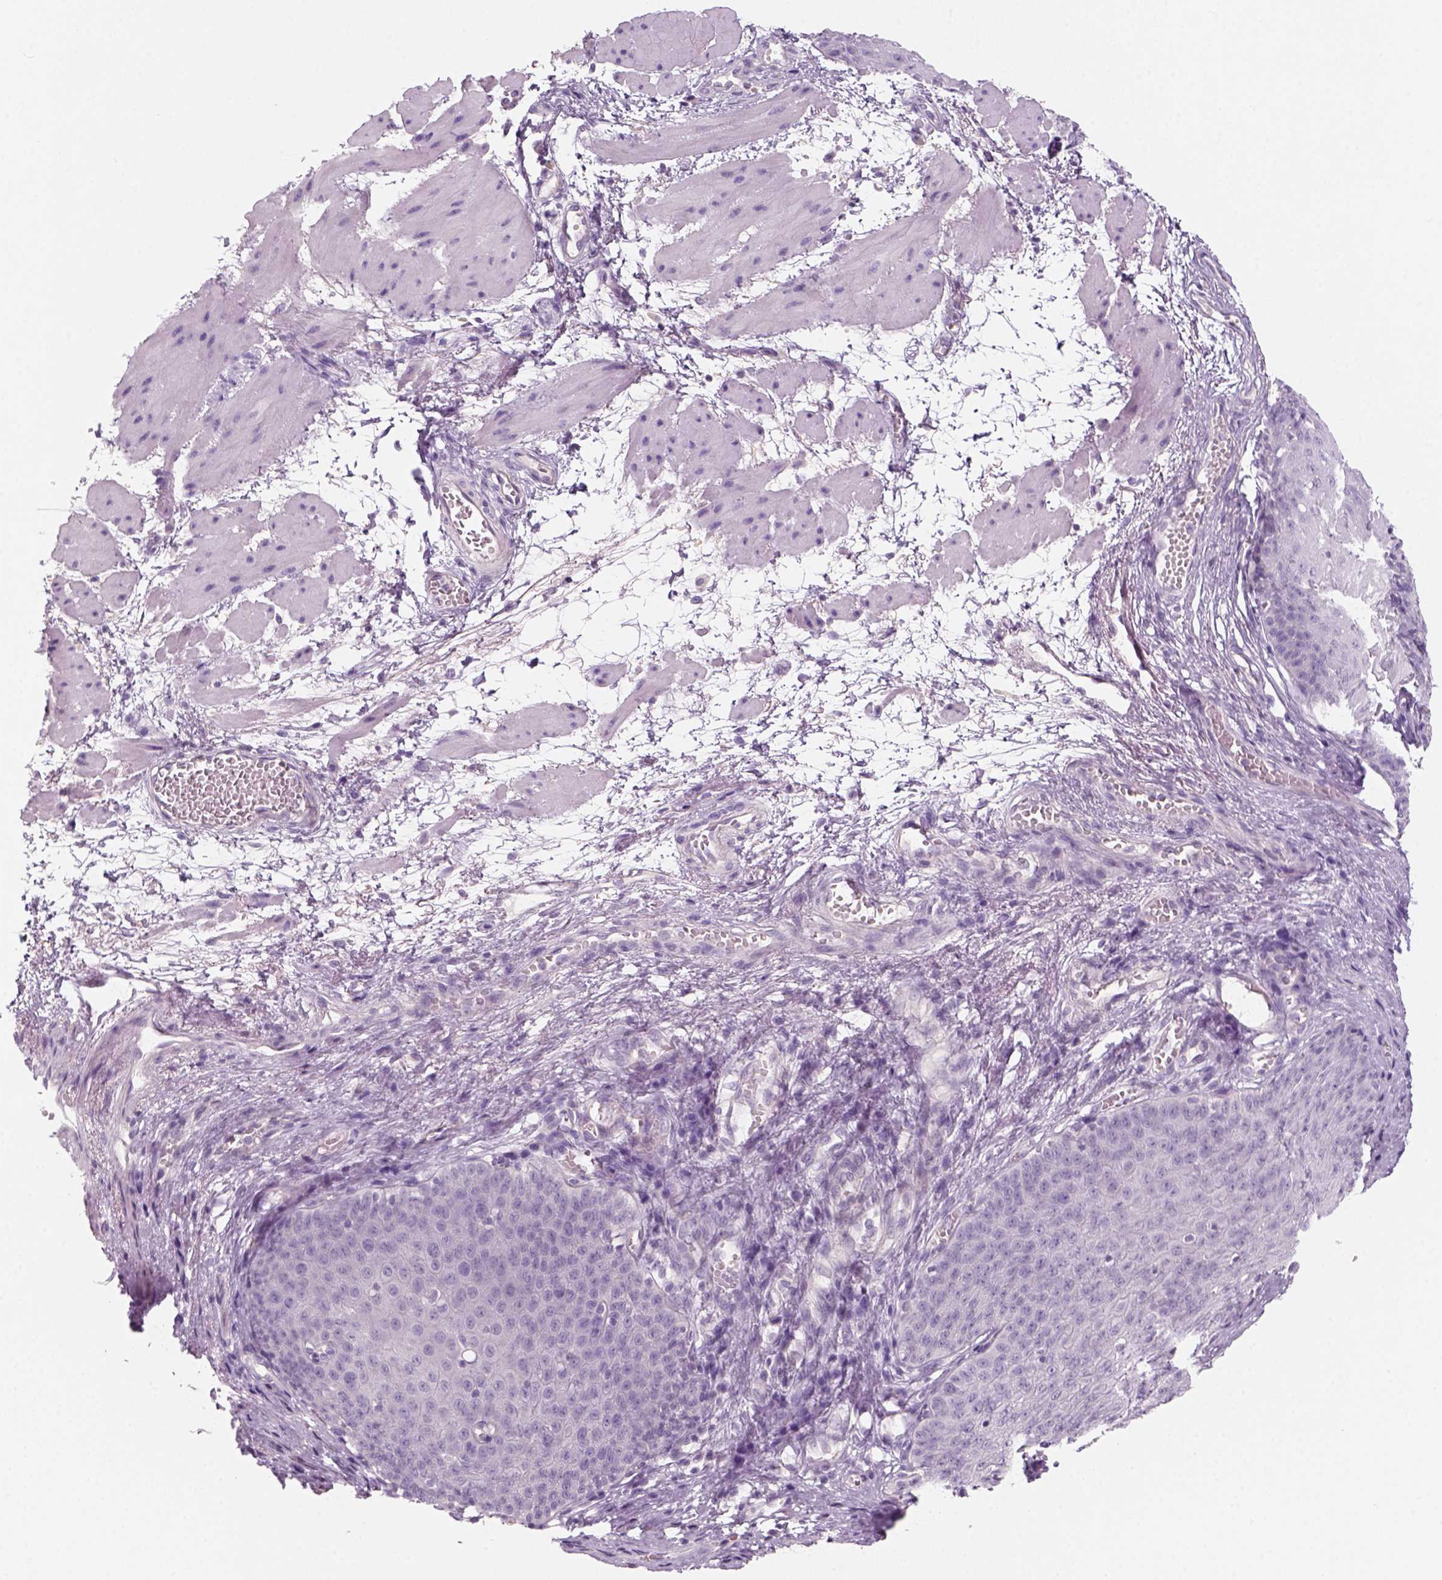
{"staining": {"intensity": "negative", "quantity": "none", "location": "none"}, "tissue": "esophagus", "cell_type": "Squamous epithelial cells", "image_type": "normal", "snomed": [{"axis": "morphology", "description": "Normal tissue, NOS"}, {"axis": "topography", "description": "Esophagus"}], "caption": "DAB immunohistochemical staining of unremarkable human esophagus reveals no significant positivity in squamous epithelial cells.", "gene": "KRT25", "patient": {"sex": "male", "age": 71}}